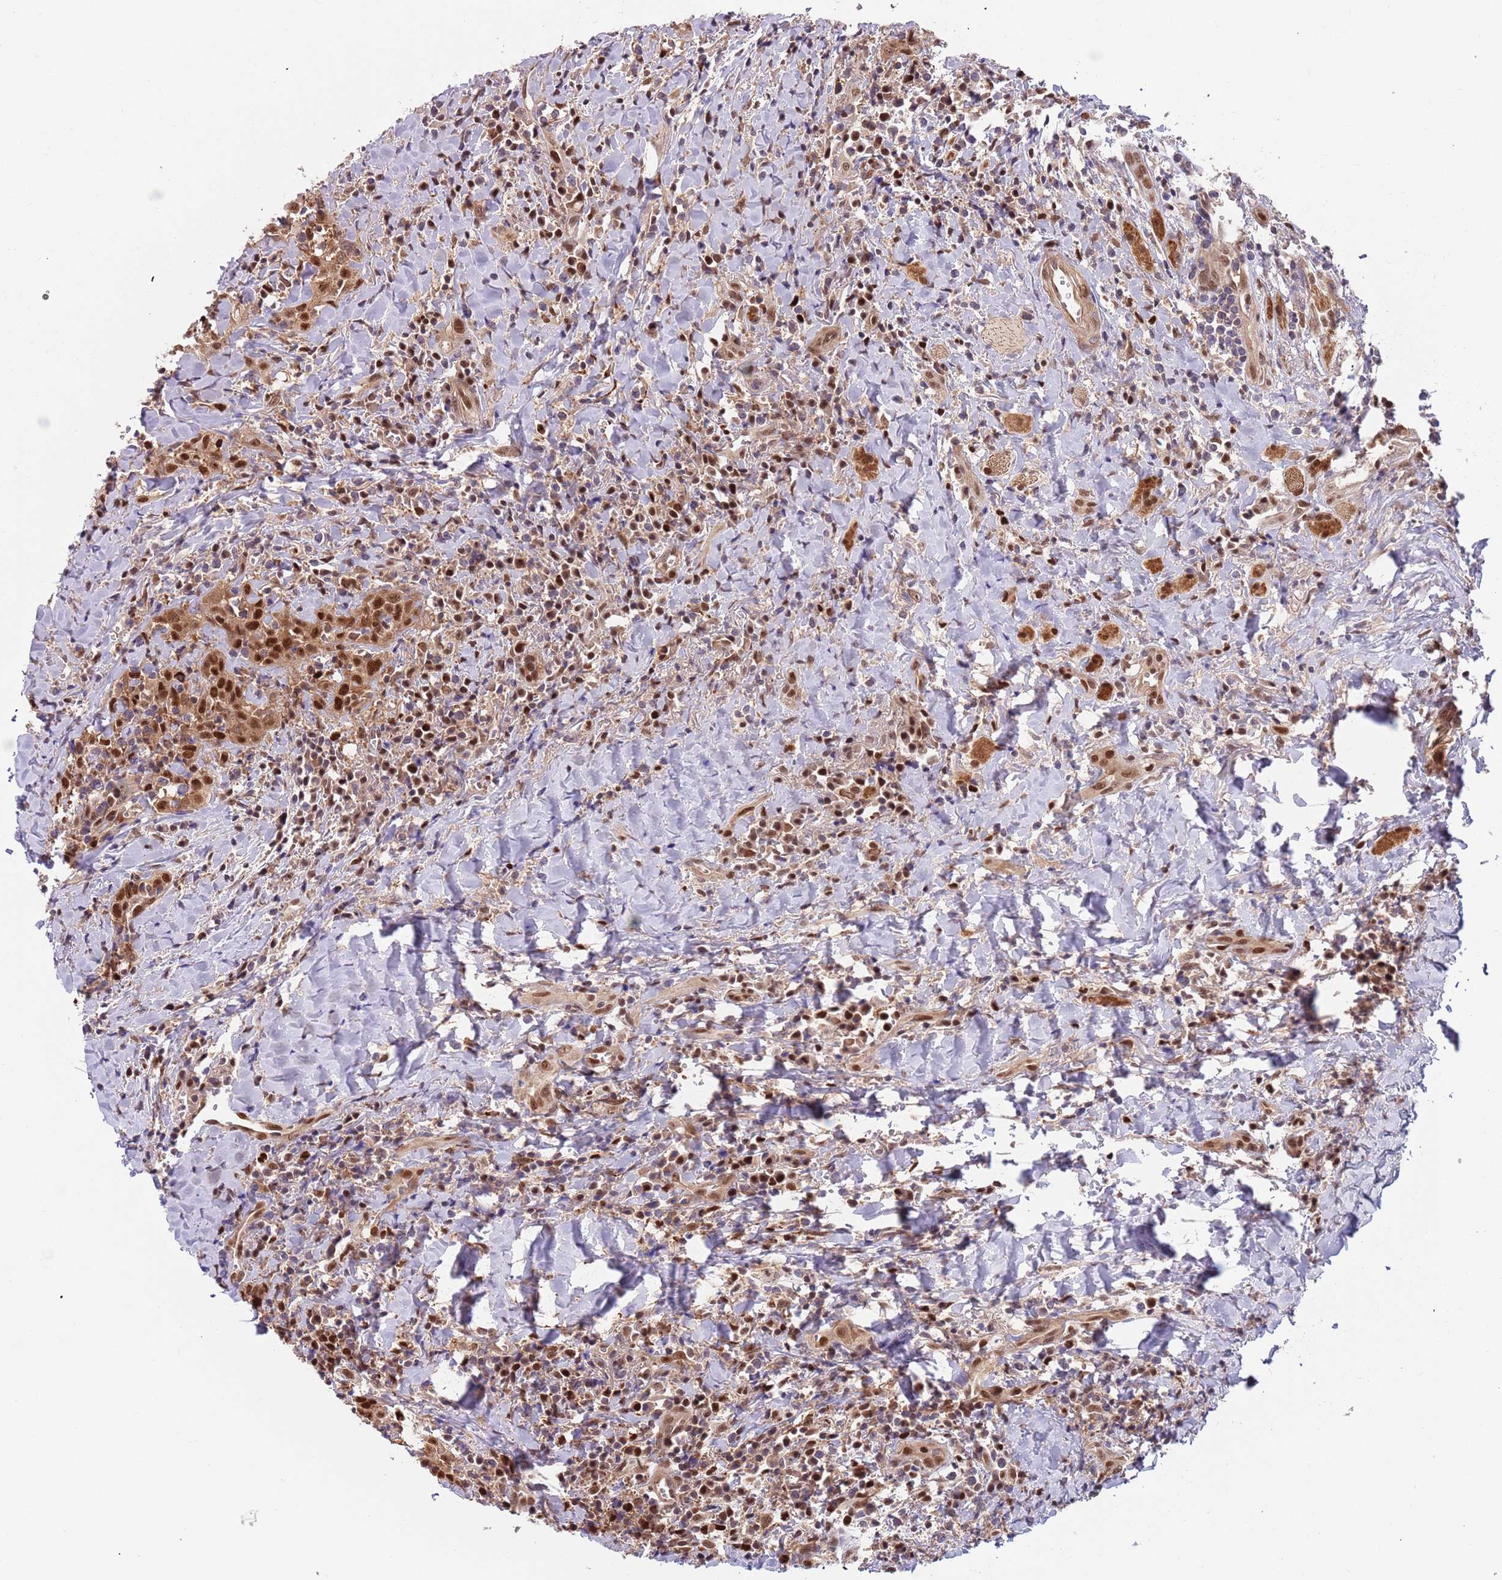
{"staining": {"intensity": "strong", "quantity": ">75%", "location": "nuclear"}, "tissue": "head and neck cancer", "cell_type": "Tumor cells", "image_type": "cancer", "snomed": [{"axis": "morphology", "description": "Squamous cell carcinoma, NOS"}, {"axis": "topography", "description": "Head-Neck"}], "caption": "Immunohistochemistry (DAB (3,3'-diaminobenzidine)) staining of human head and neck cancer demonstrates strong nuclear protein positivity in about >75% of tumor cells. The staining was performed using DAB to visualize the protein expression in brown, while the nuclei were stained in blue with hematoxylin (Magnification: 20x).", "gene": "RMND5B", "patient": {"sex": "female", "age": 70}}